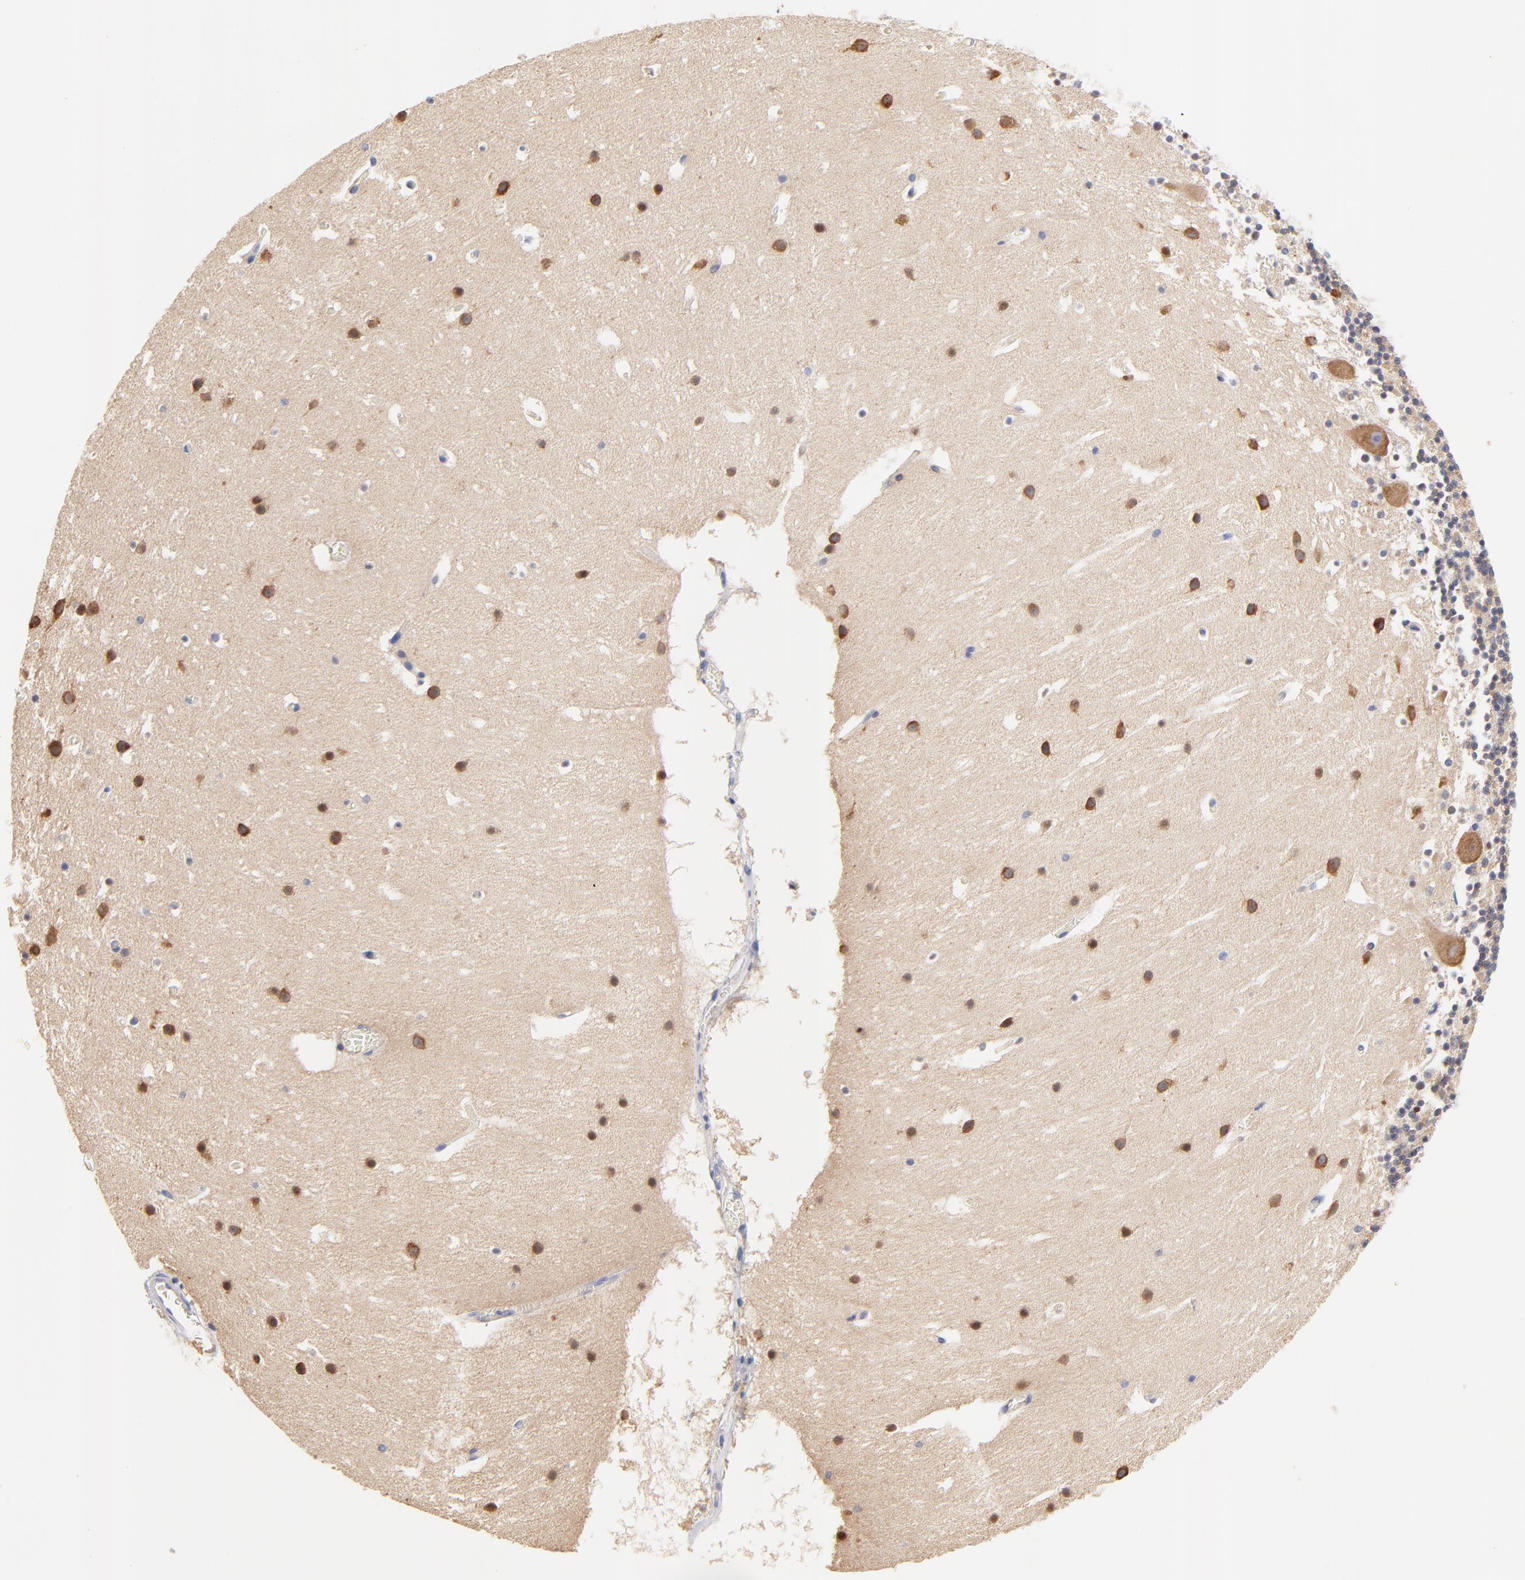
{"staining": {"intensity": "moderate", "quantity": ">75%", "location": "cytoplasmic/membranous"}, "tissue": "cerebellum", "cell_type": "Cells in granular layer", "image_type": "normal", "snomed": [{"axis": "morphology", "description": "Normal tissue, NOS"}, {"axis": "topography", "description": "Cerebellum"}], "caption": "Protein staining of unremarkable cerebellum demonstrates moderate cytoplasmic/membranous staining in about >75% of cells in granular layer.", "gene": "HS3ST1", "patient": {"sex": "male", "age": 45}}